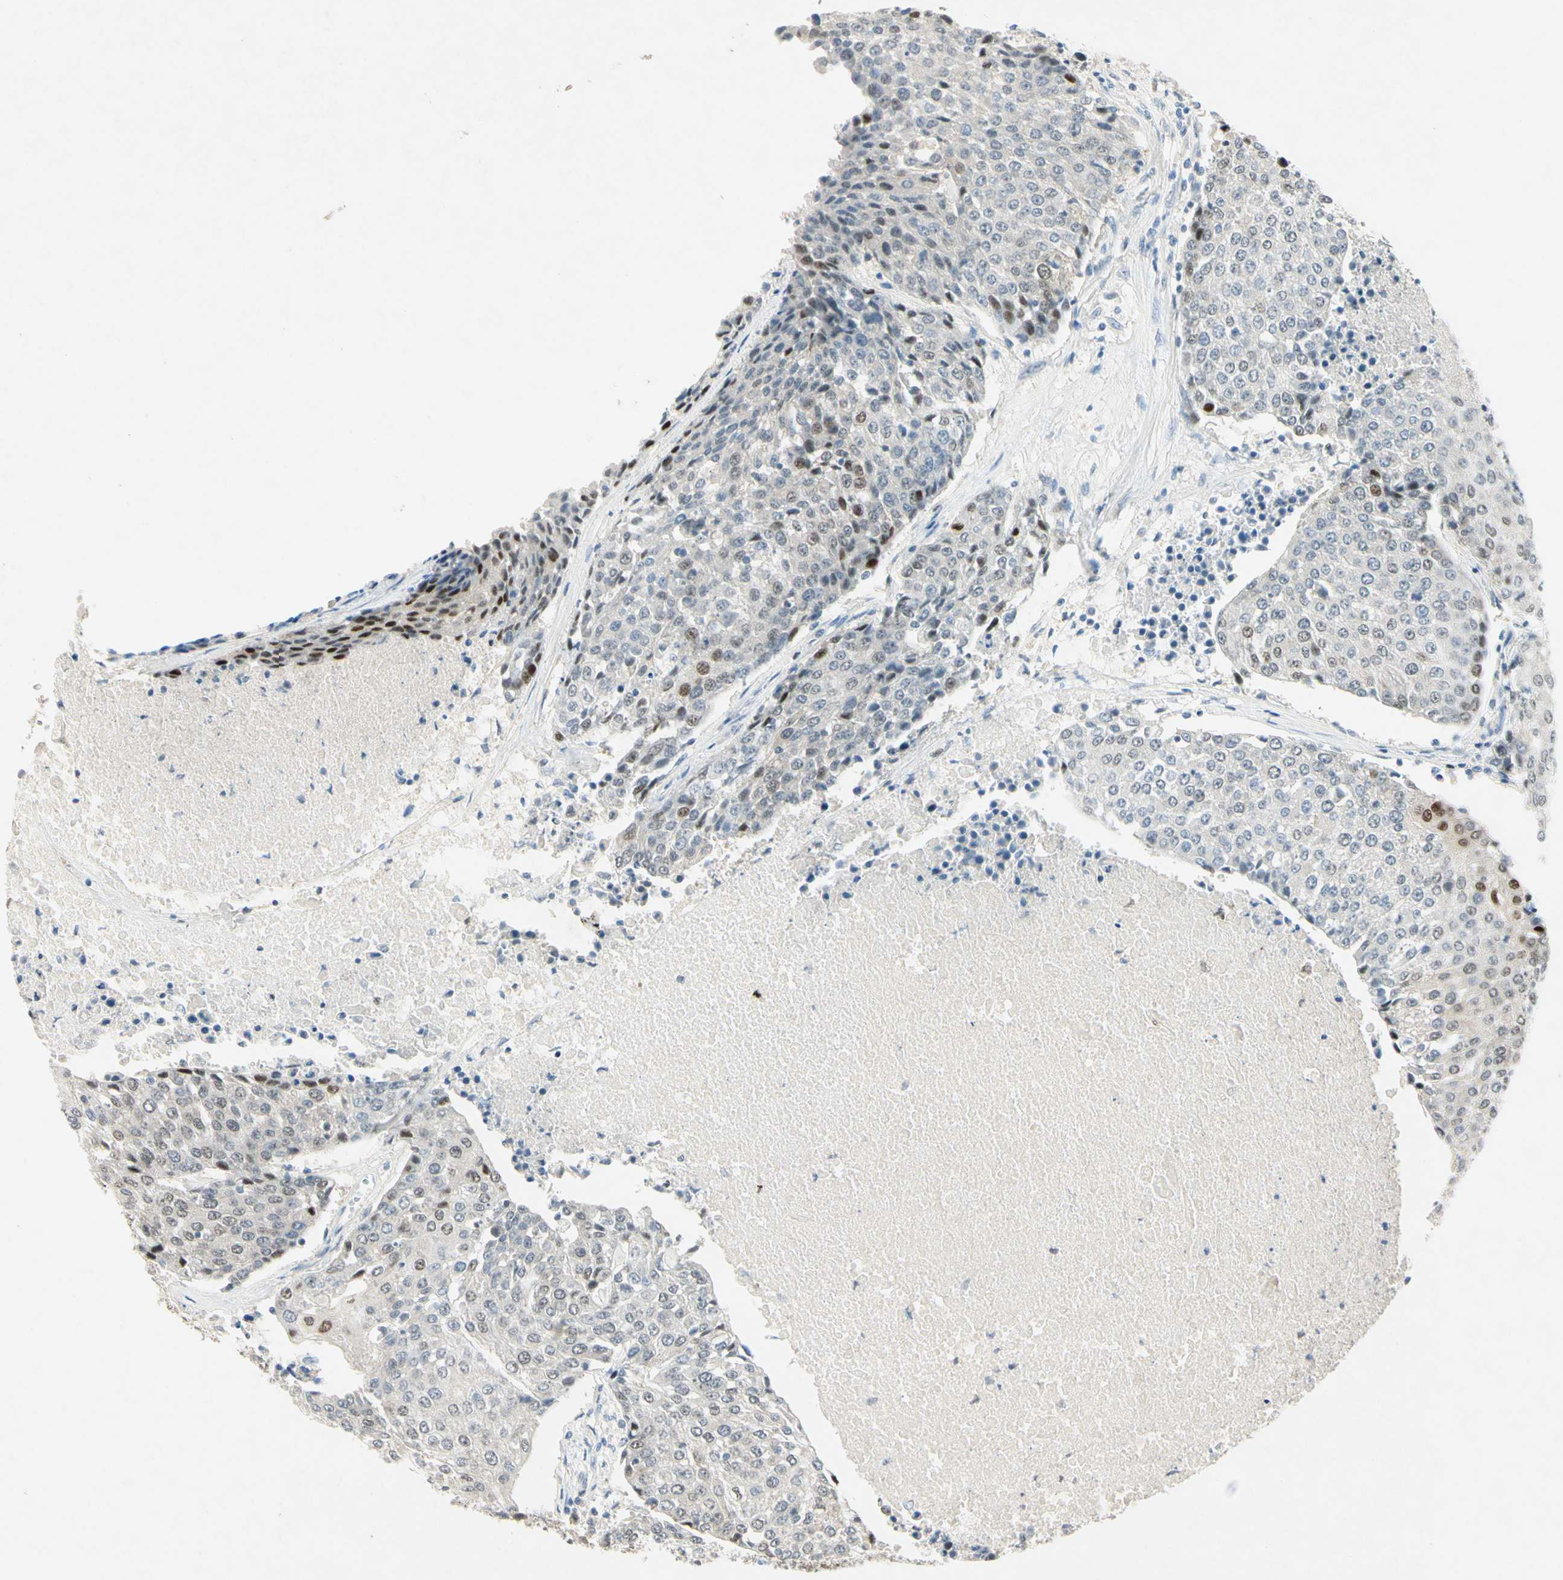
{"staining": {"intensity": "strong", "quantity": "<25%", "location": "nuclear"}, "tissue": "urothelial cancer", "cell_type": "Tumor cells", "image_type": "cancer", "snomed": [{"axis": "morphology", "description": "Urothelial carcinoma, High grade"}, {"axis": "topography", "description": "Urinary bladder"}], "caption": "Human urothelial cancer stained with a protein marker demonstrates strong staining in tumor cells.", "gene": "HSPA1B", "patient": {"sex": "female", "age": 85}}